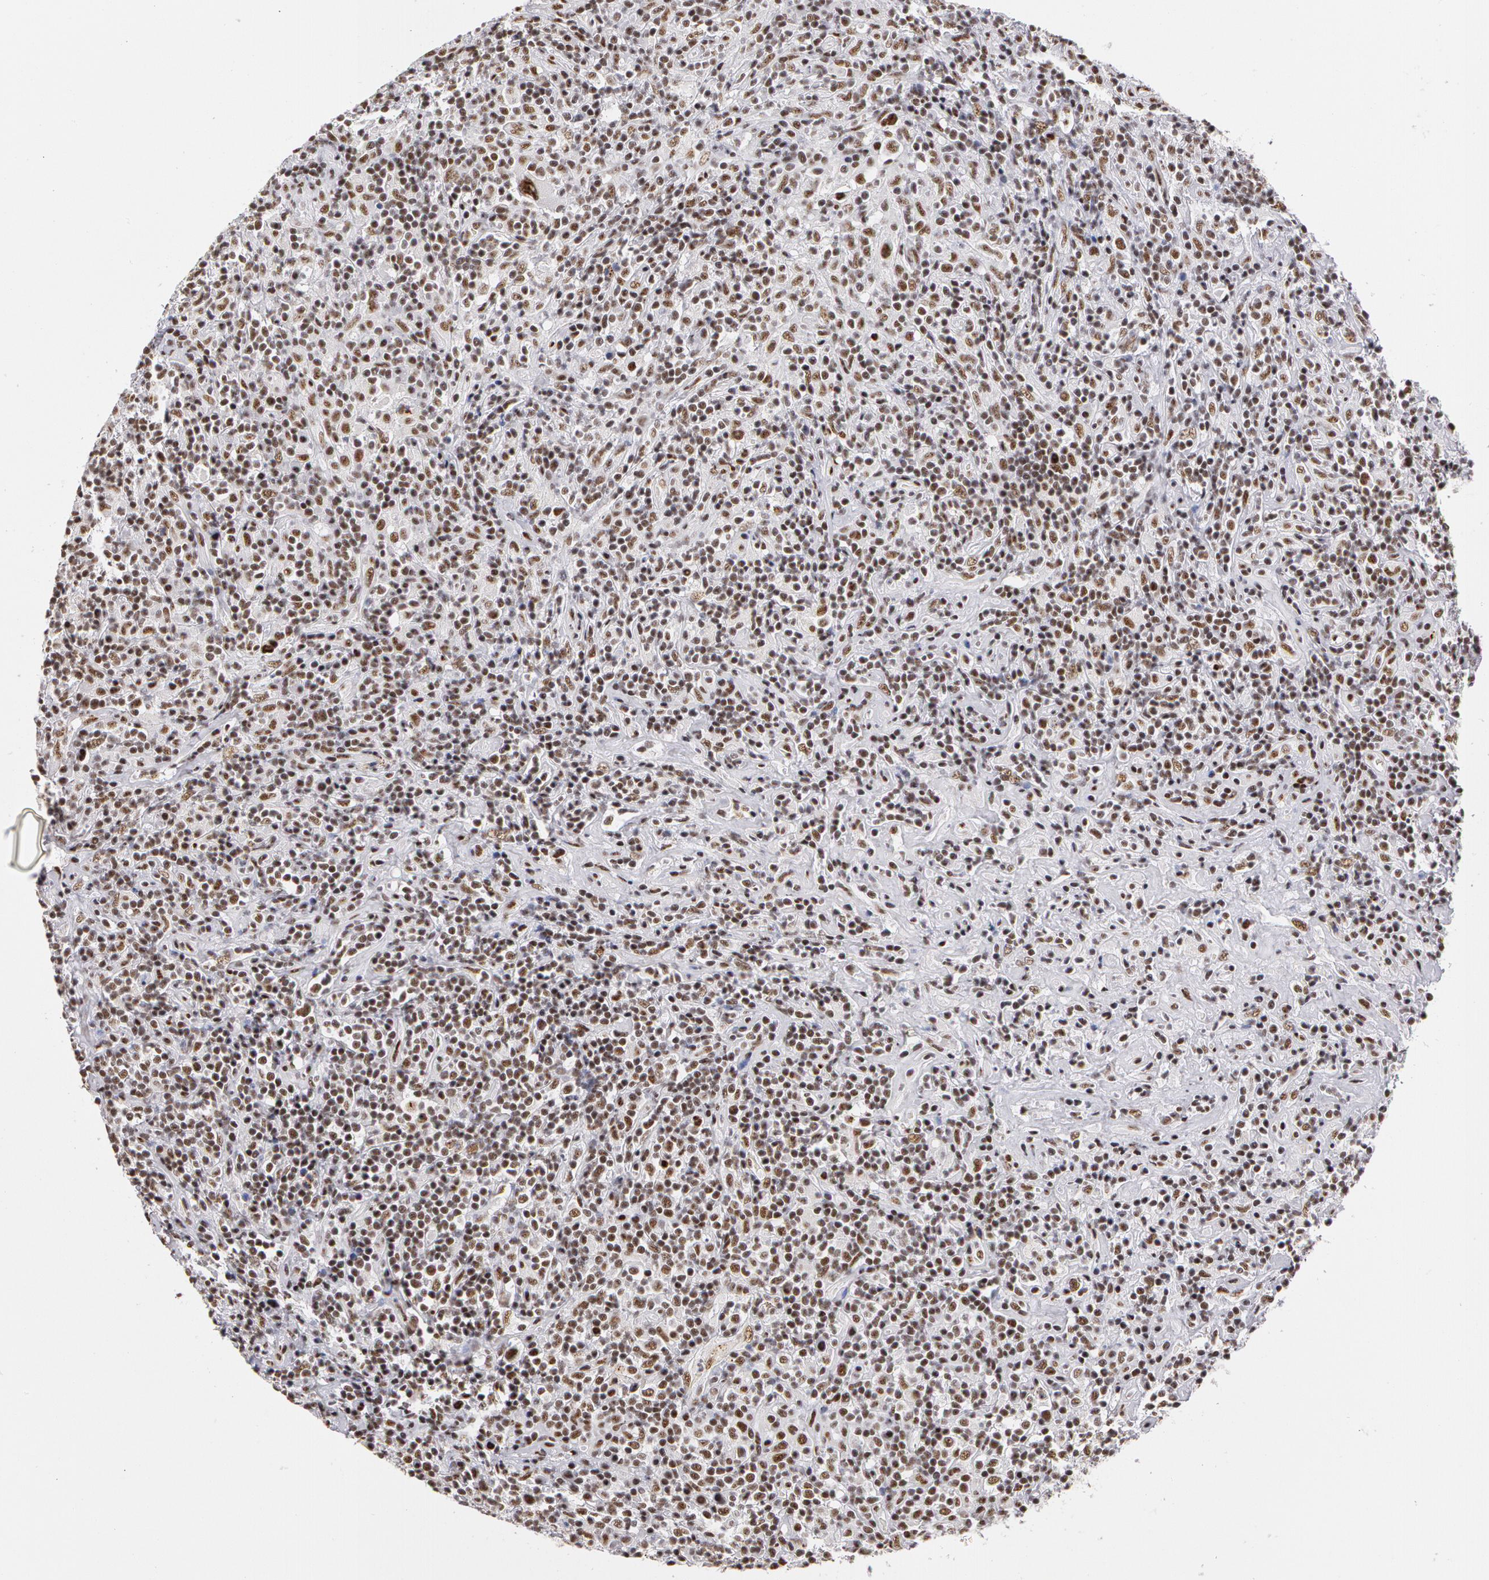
{"staining": {"intensity": "weak", "quantity": "25%-75%", "location": "nuclear"}, "tissue": "lymphoma", "cell_type": "Tumor cells", "image_type": "cancer", "snomed": [{"axis": "morphology", "description": "Hodgkin's disease, NOS"}, {"axis": "topography", "description": "Lymph node"}], "caption": "Lymphoma tissue demonstrates weak nuclear positivity in about 25%-75% of tumor cells", "gene": "PNN", "patient": {"sex": "male", "age": 46}}